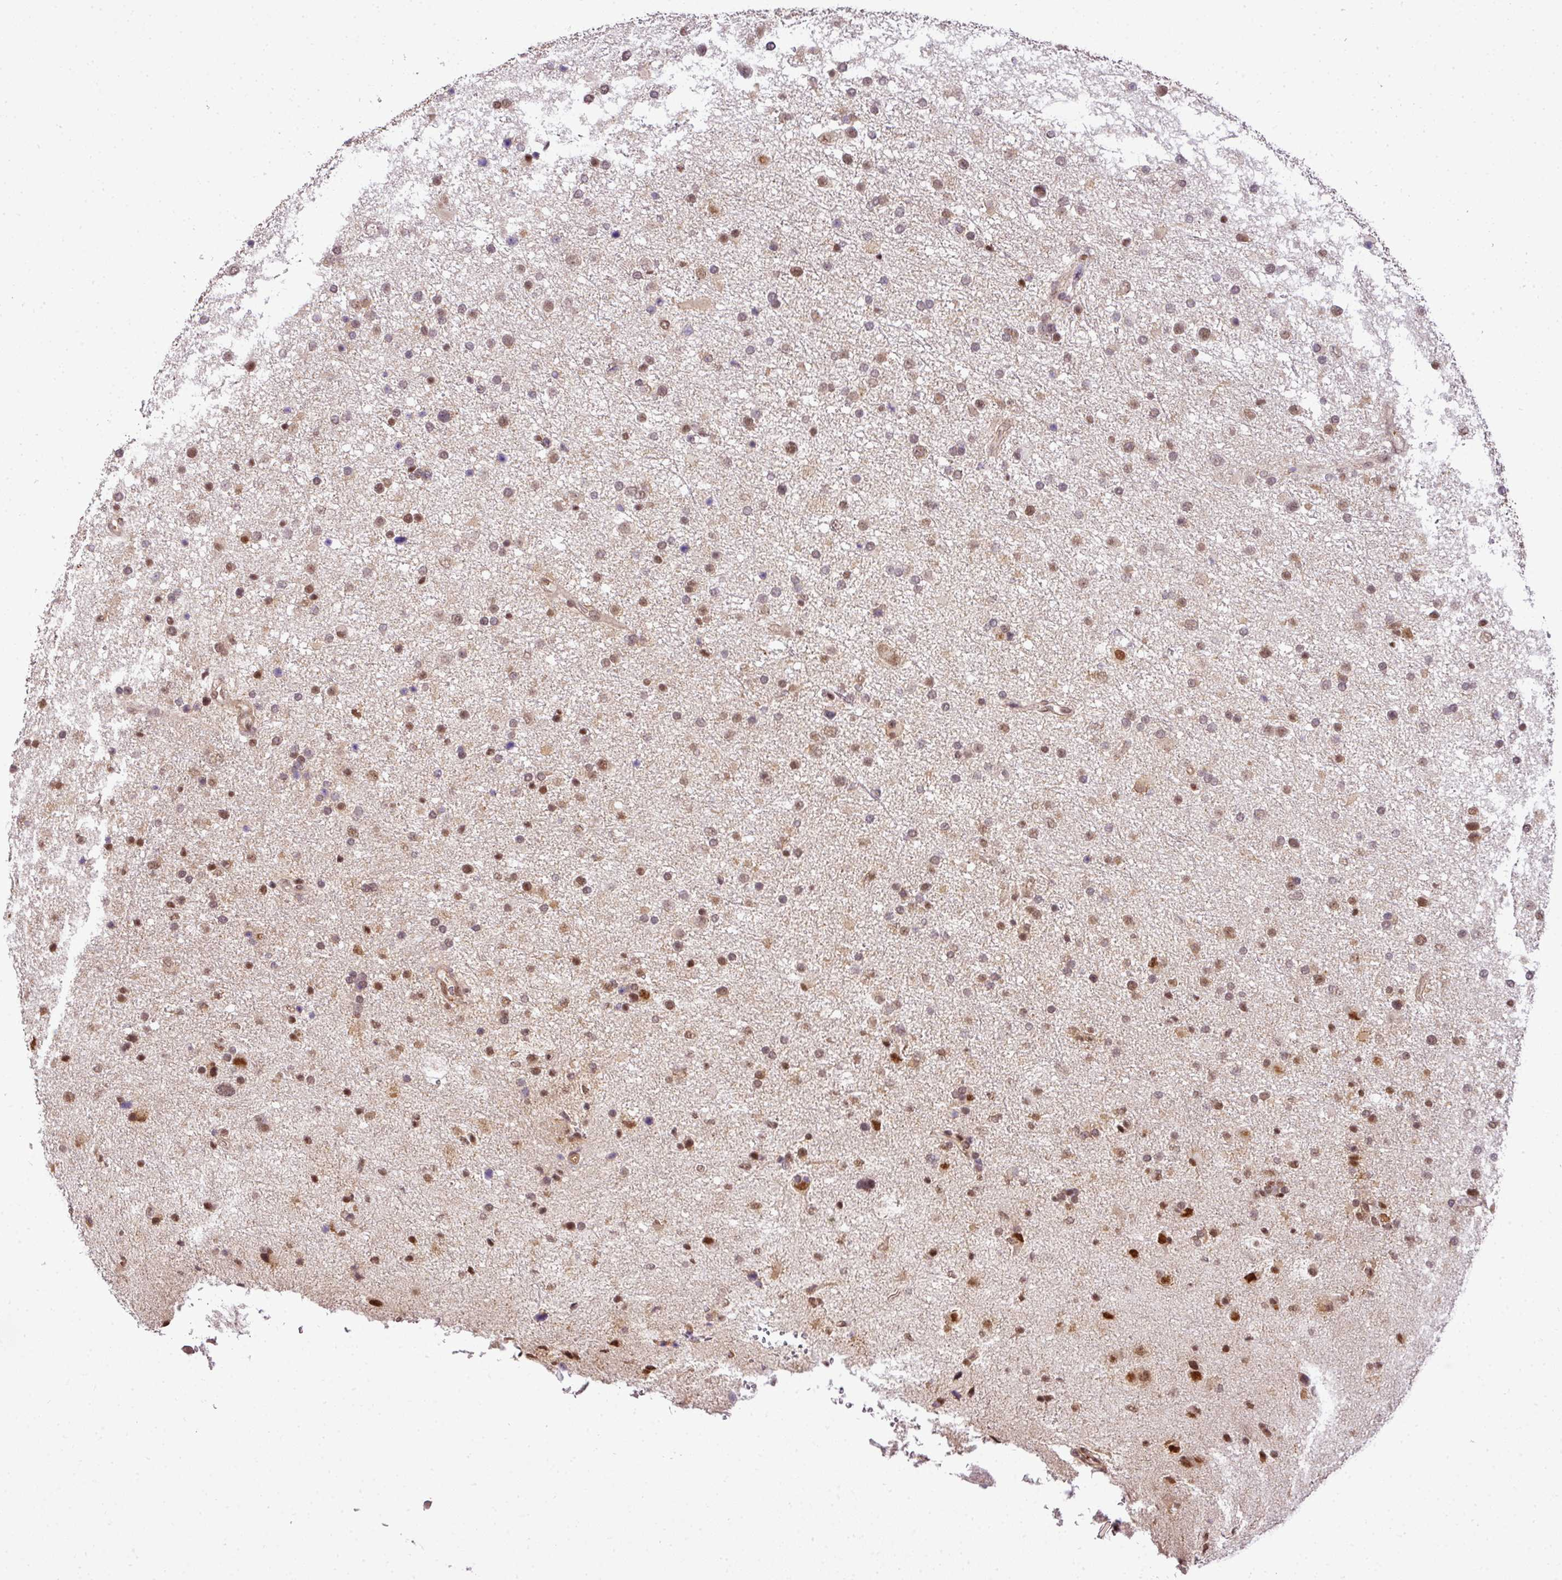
{"staining": {"intensity": "moderate", "quantity": "25%-75%", "location": "nuclear"}, "tissue": "glioma", "cell_type": "Tumor cells", "image_type": "cancer", "snomed": [{"axis": "morphology", "description": "Glioma, malignant, Low grade"}, {"axis": "topography", "description": "Brain"}], "caption": "The image reveals a brown stain indicating the presence of a protein in the nuclear of tumor cells in glioma.", "gene": "C1orf226", "patient": {"sex": "female", "age": 32}}